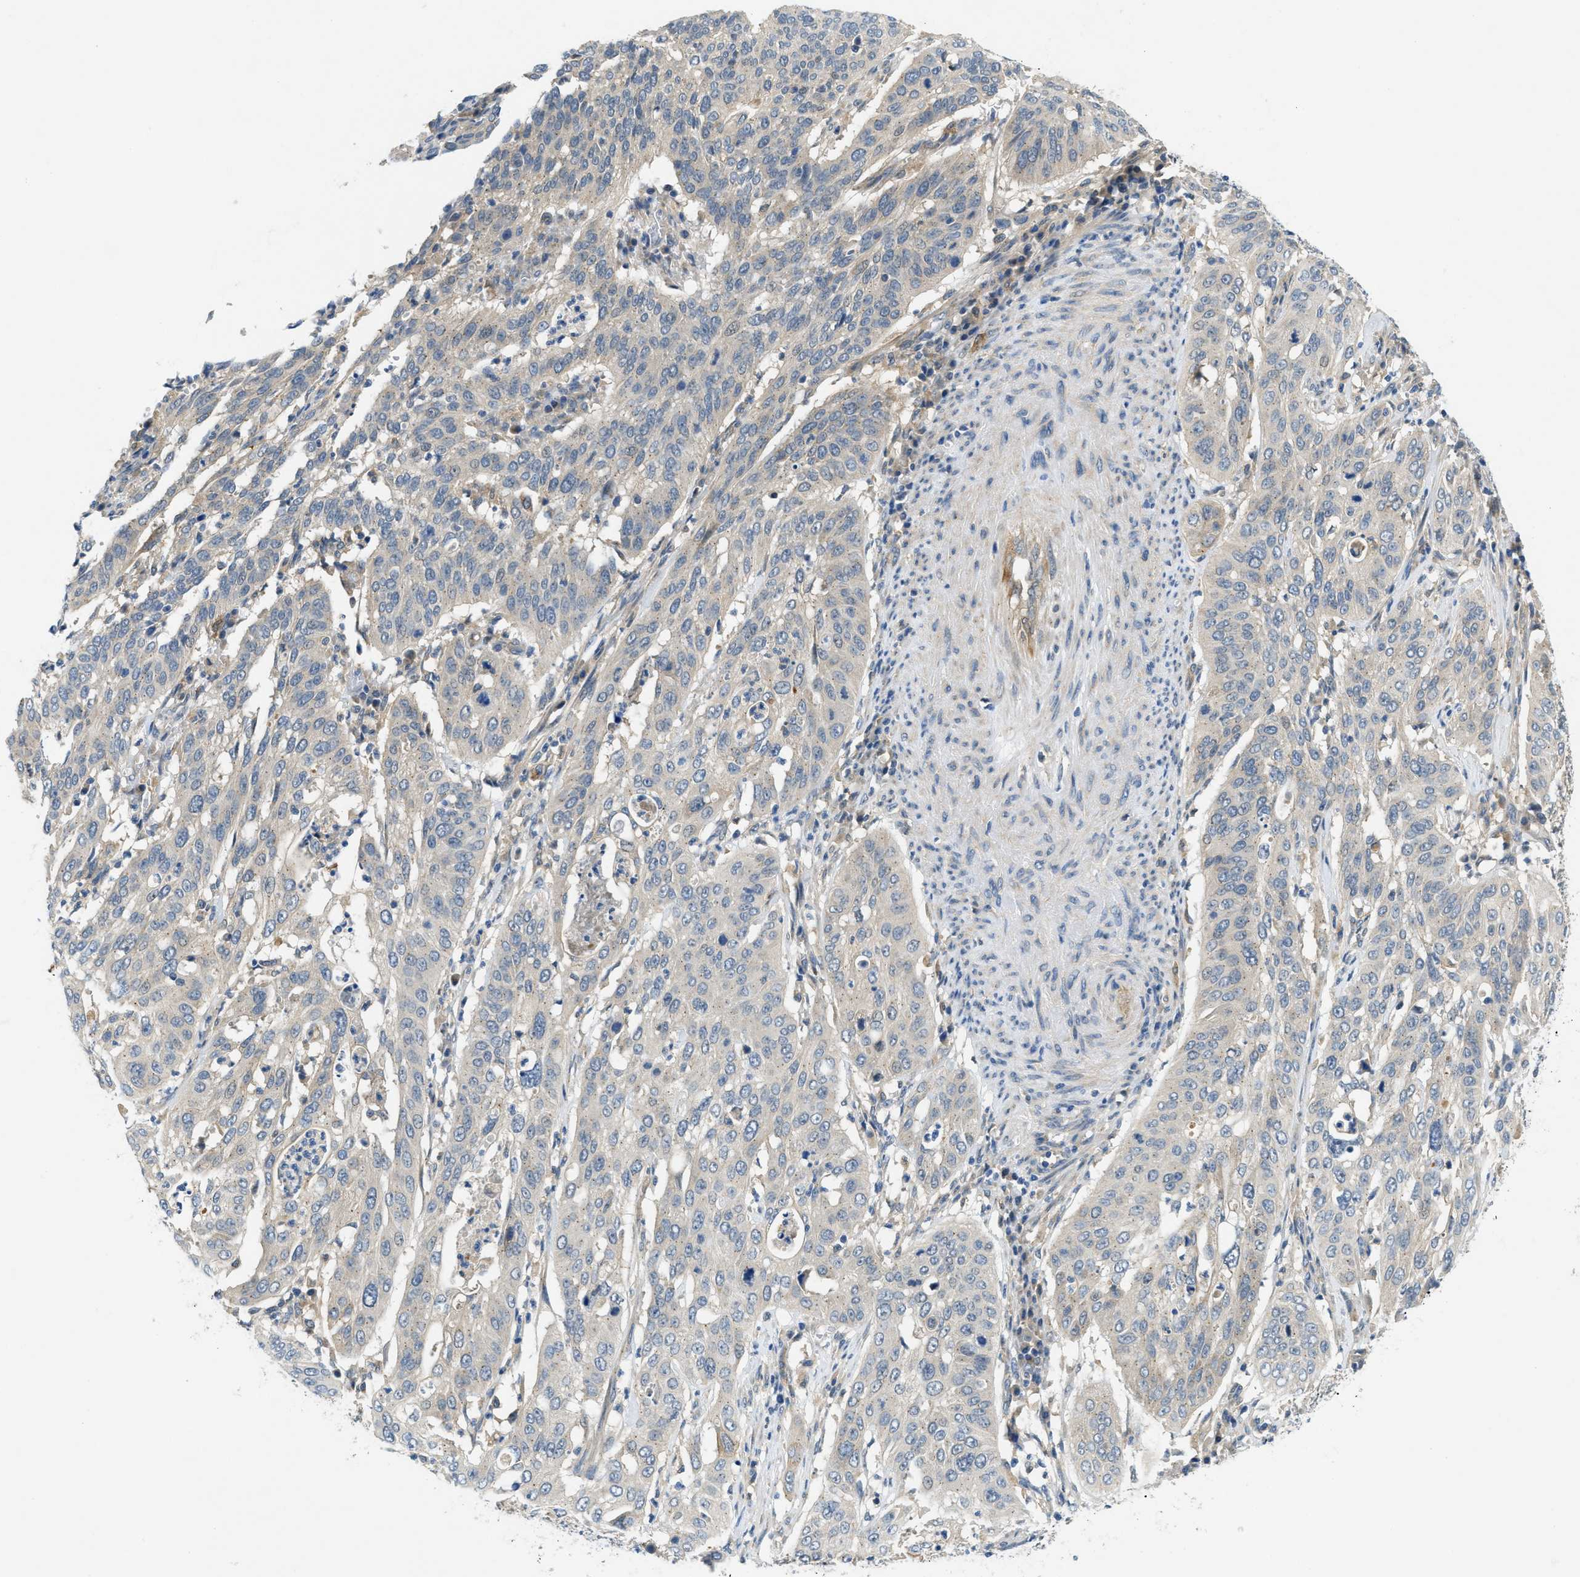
{"staining": {"intensity": "negative", "quantity": "none", "location": "none"}, "tissue": "cervical cancer", "cell_type": "Tumor cells", "image_type": "cancer", "snomed": [{"axis": "morphology", "description": "Normal tissue, NOS"}, {"axis": "morphology", "description": "Squamous cell carcinoma, NOS"}, {"axis": "topography", "description": "Cervix"}], "caption": "IHC histopathology image of cervical cancer stained for a protein (brown), which displays no staining in tumor cells.", "gene": "RIPK2", "patient": {"sex": "female", "age": 39}}